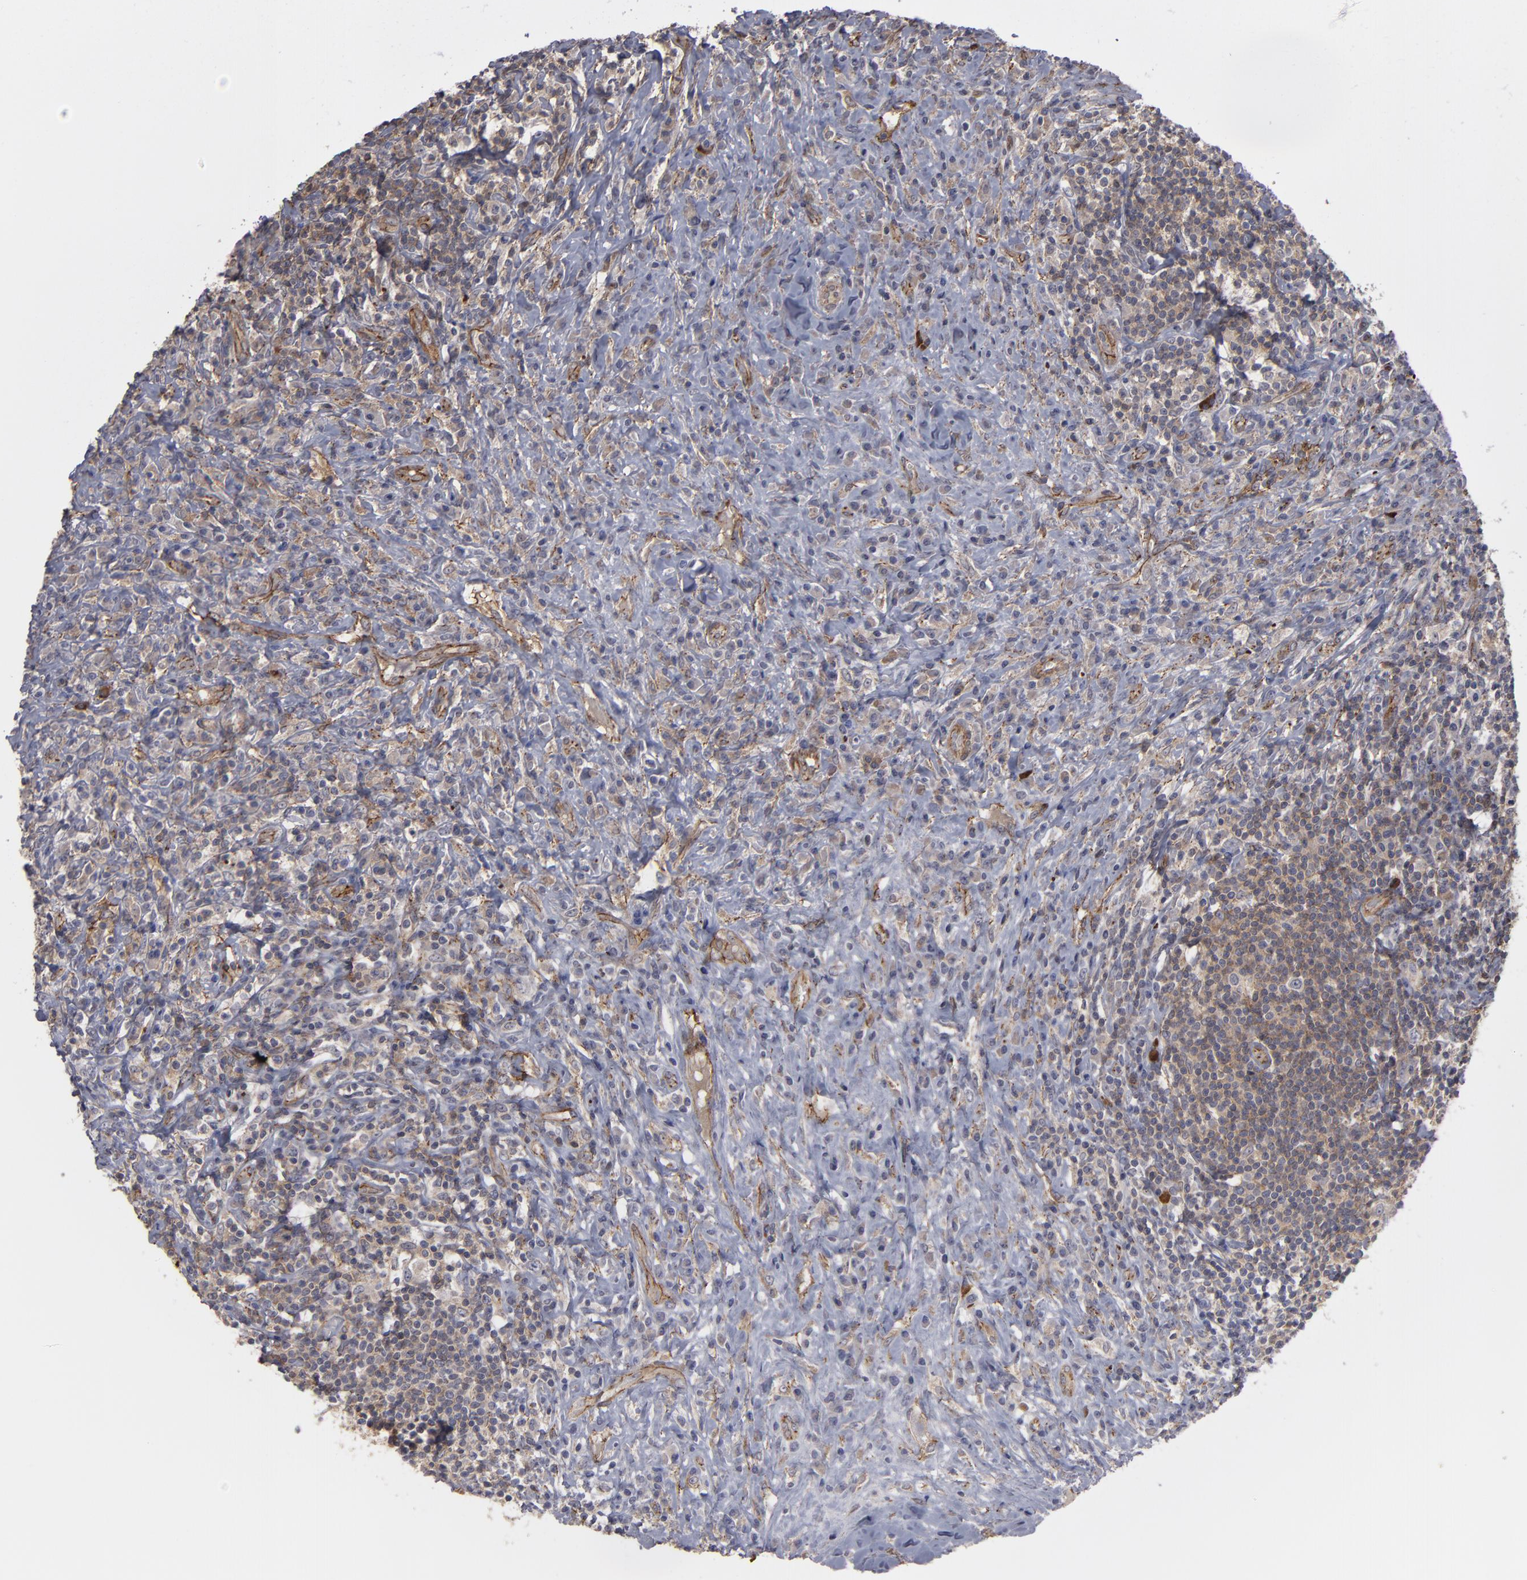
{"staining": {"intensity": "weak", "quantity": "25%-75%", "location": "cytoplasmic/membranous"}, "tissue": "lymphoma", "cell_type": "Tumor cells", "image_type": "cancer", "snomed": [{"axis": "morphology", "description": "Hodgkin's disease, NOS"}, {"axis": "topography", "description": "Lymph node"}], "caption": "Weak cytoplasmic/membranous protein staining is appreciated in approximately 25%-75% of tumor cells in Hodgkin's disease.", "gene": "TJP1", "patient": {"sex": "female", "age": 25}}